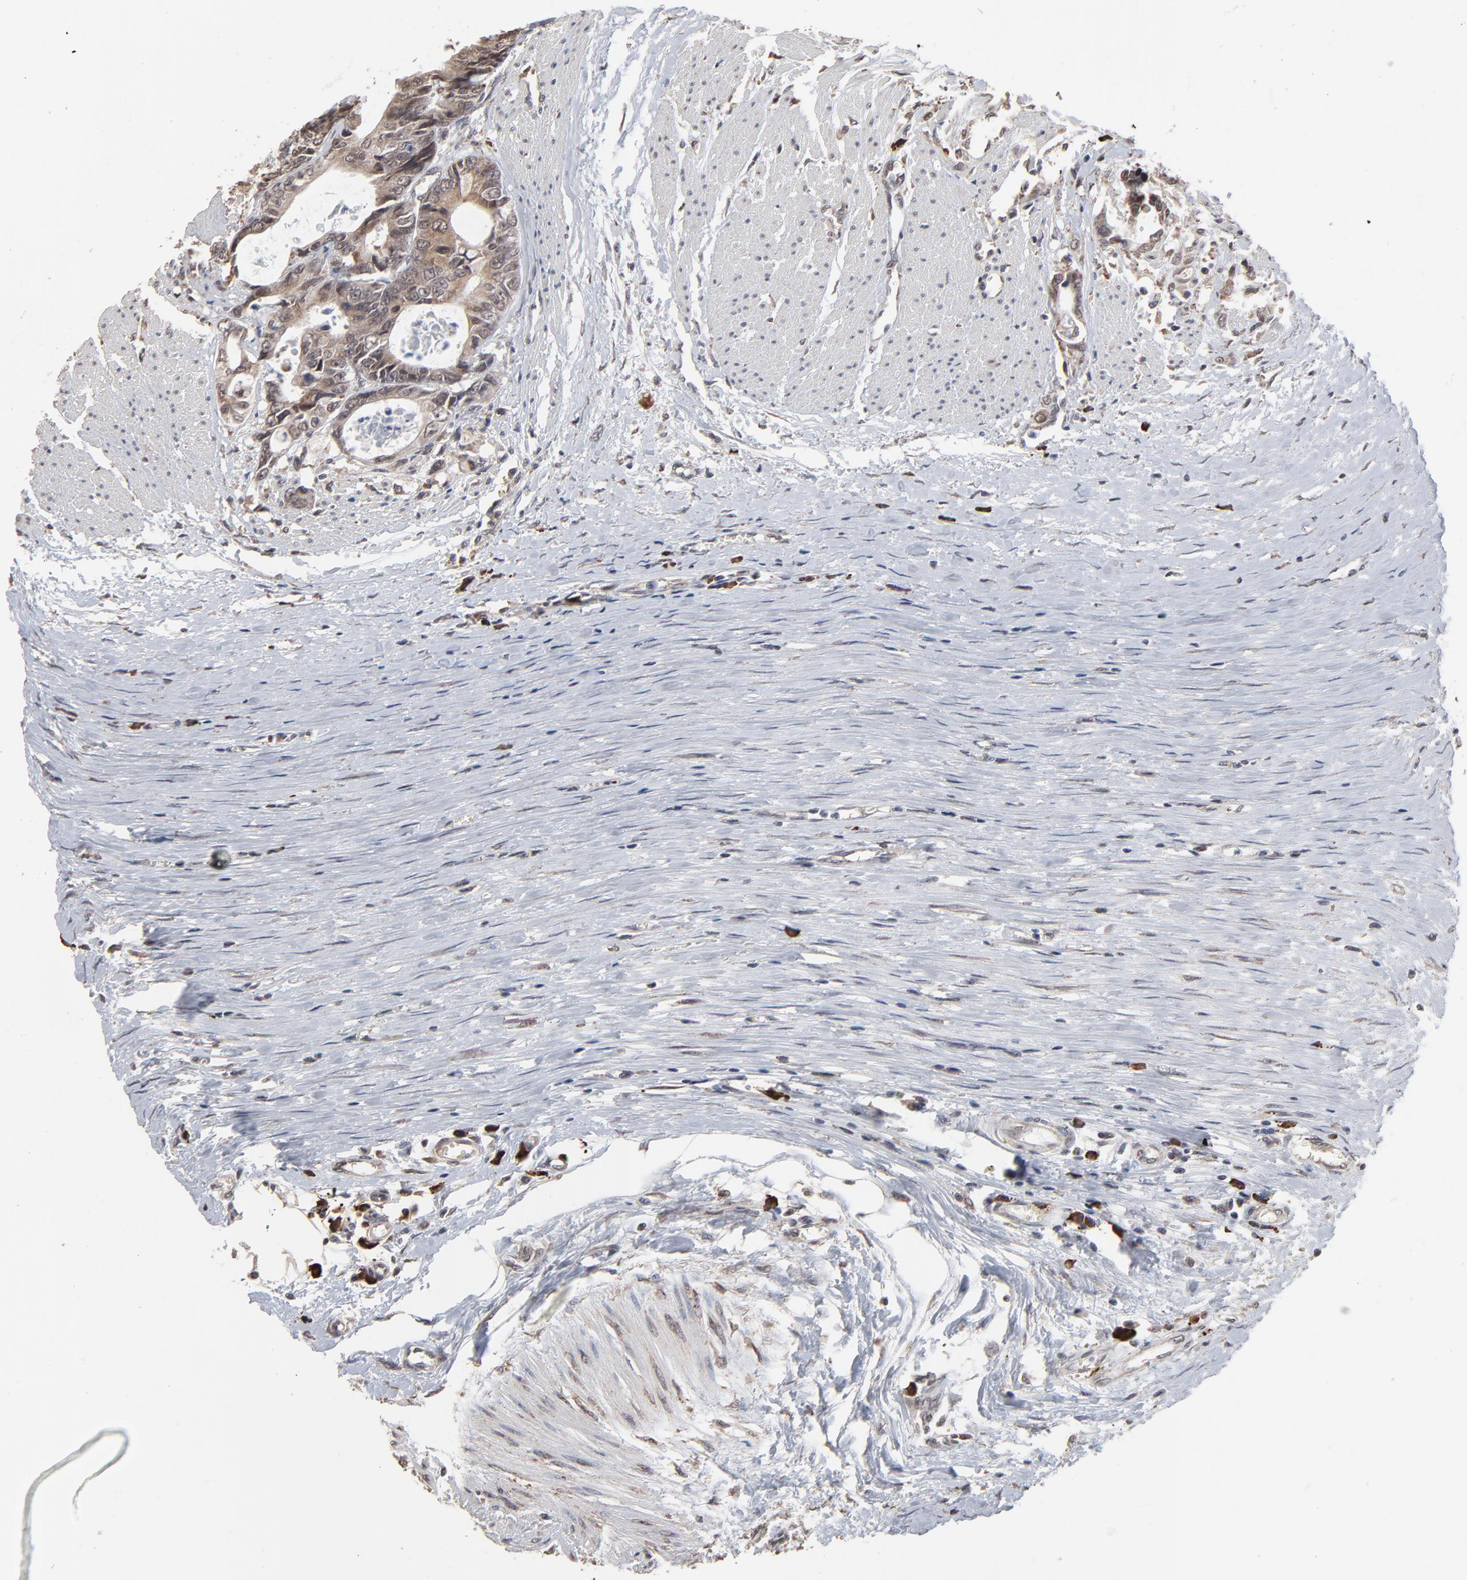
{"staining": {"intensity": "moderate", "quantity": "25%-75%", "location": "cytoplasmic/membranous"}, "tissue": "colorectal cancer", "cell_type": "Tumor cells", "image_type": "cancer", "snomed": [{"axis": "morphology", "description": "Adenocarcinoma, NOS"}, {"axis": "topography", "description": "Rectum"}], "caption": "Moderate cytoplasmic/membranous positivity for a protein is seen in approximately 25%-75% of tumor cells of adenocarcinoma (colorectal) using immunohistochemistry (IHC).", "gene": "CHM", "patient": {"sex": "female", "age": 98}}